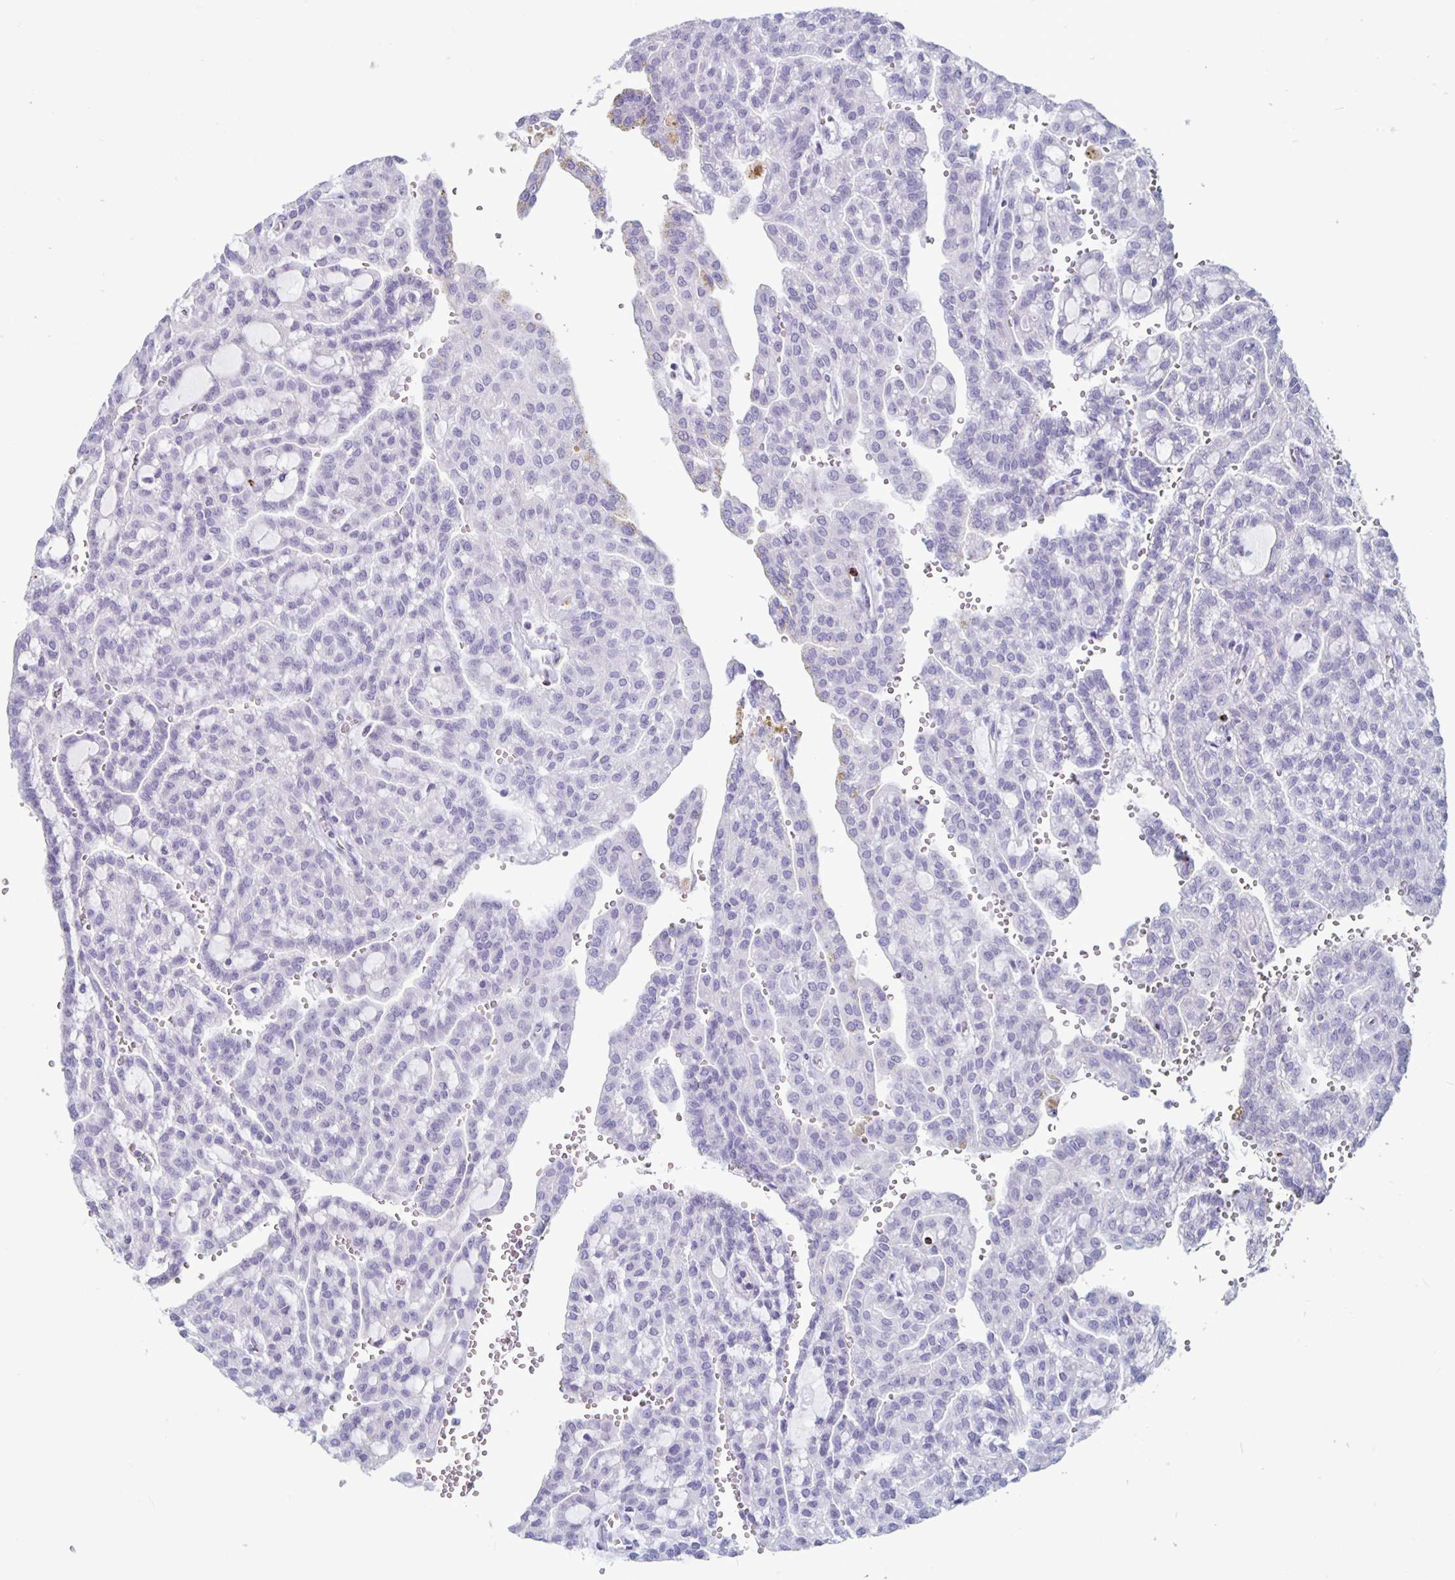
{"staining": {"intensity": "negative", "quantity": "none", "location": "none"}, "tissue": "renal cancer", "cell_type": "Tumor cells", "image_type": "cancer", "snomed": [{"axis": "morphology", "description": "Adenocarcinoma, NOS"}, {"axis": "topography", "description": "Kidney"}], "caption": "A high-resolution histopathology image shows IHC staining of adenocarcinoma (renal), which shows no significant positivity in tumor cells. Nuclei are stained in blue.", "gene": "GZMK", "patient": {"sex": "male", "age": 63}}